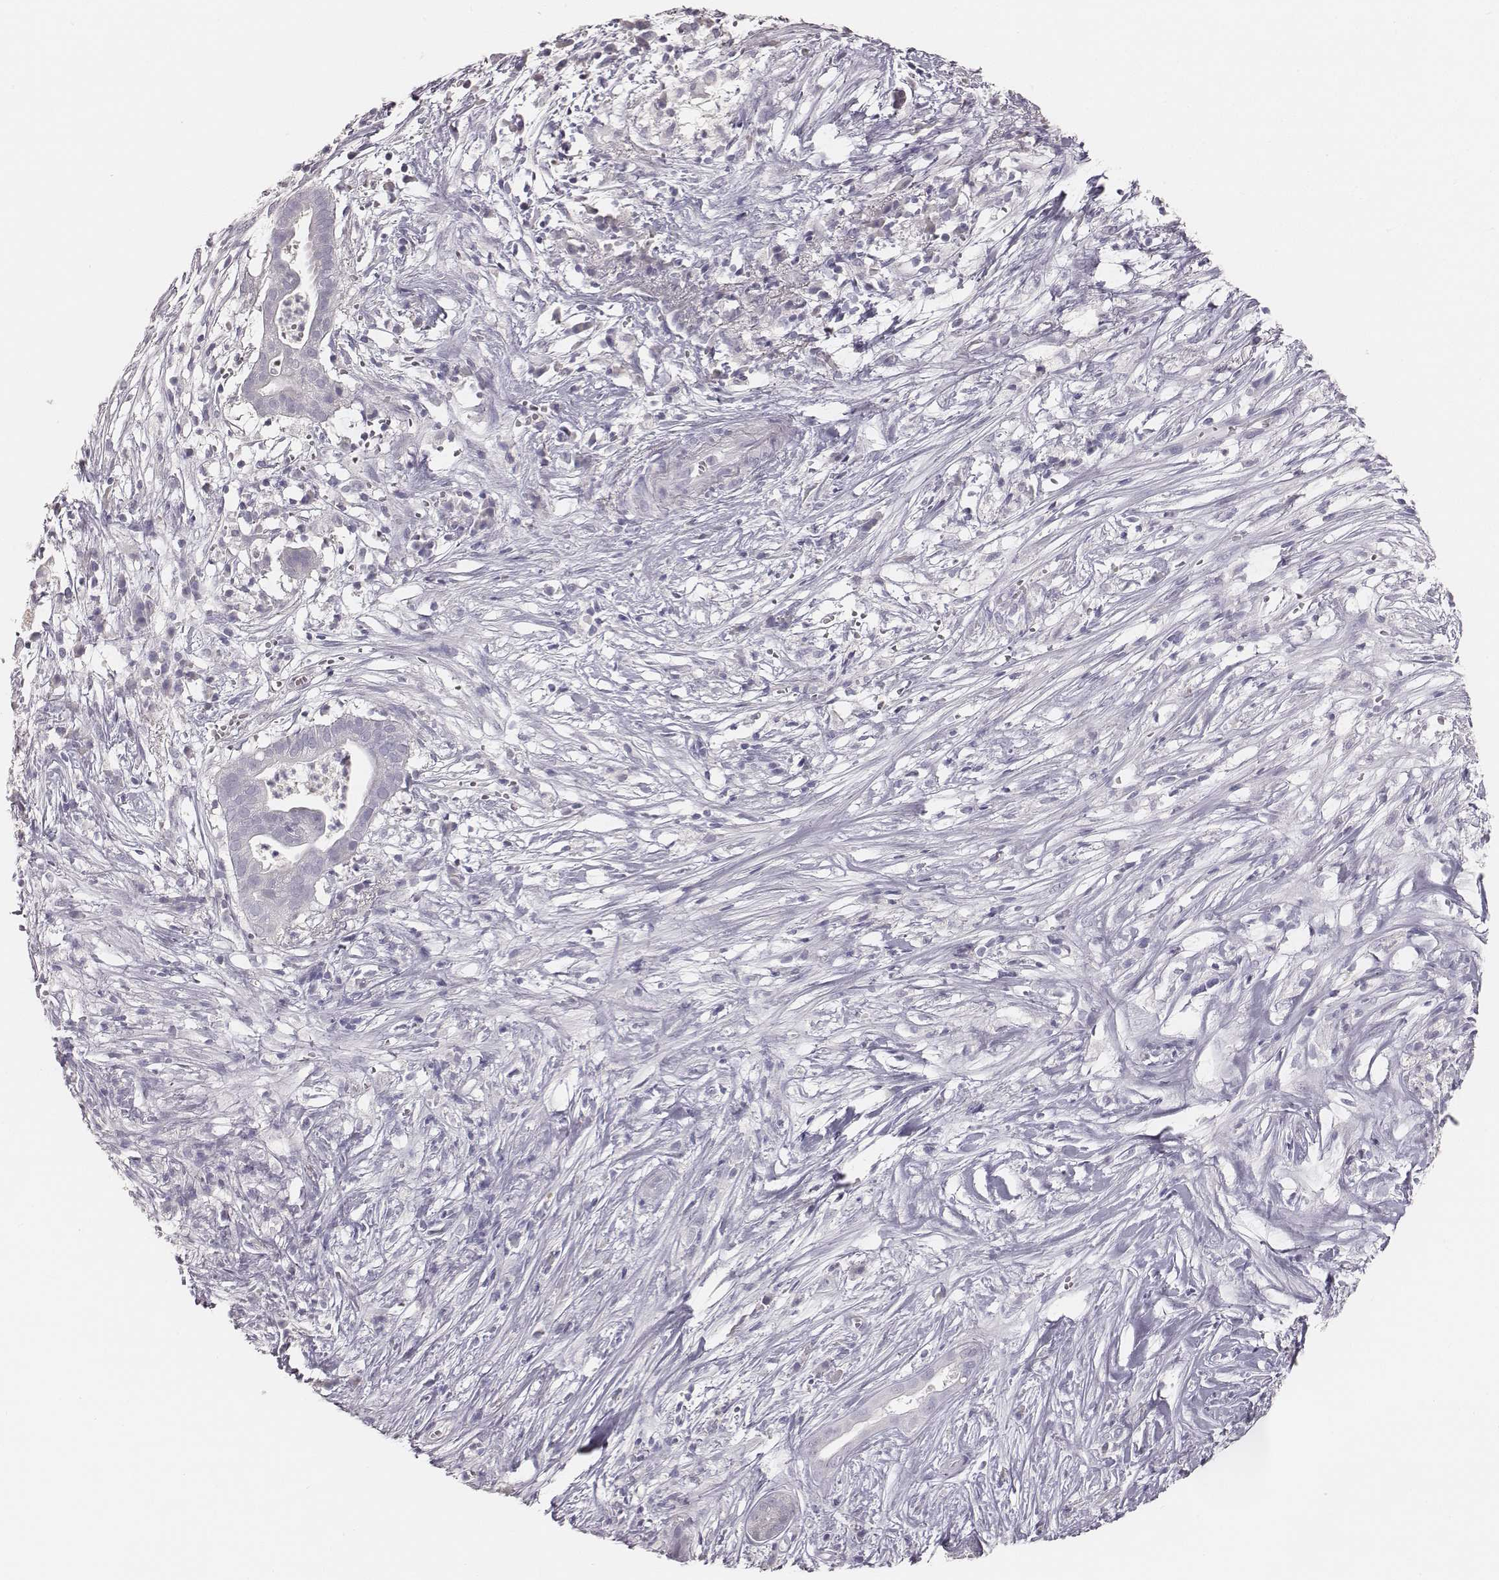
{"staining": {"intensity": "negative", "quantity": "none", "location": "none"}, "tissue": "pancreatic cancer", "cell_type": "Tumor cells", "image_type": "cancer", "snomed": [{"axis": "morphology", "description": "Adenocarcinoma, NOS"}, {"axis": "topography", "description": "Pancreas"}], "caption": "Protein analysis of pancreatic adenocarcinoma reveals no significant positivity in tumor cells.", "gene": "MYH6", "patient": {"sex": "male", "age": 61}}